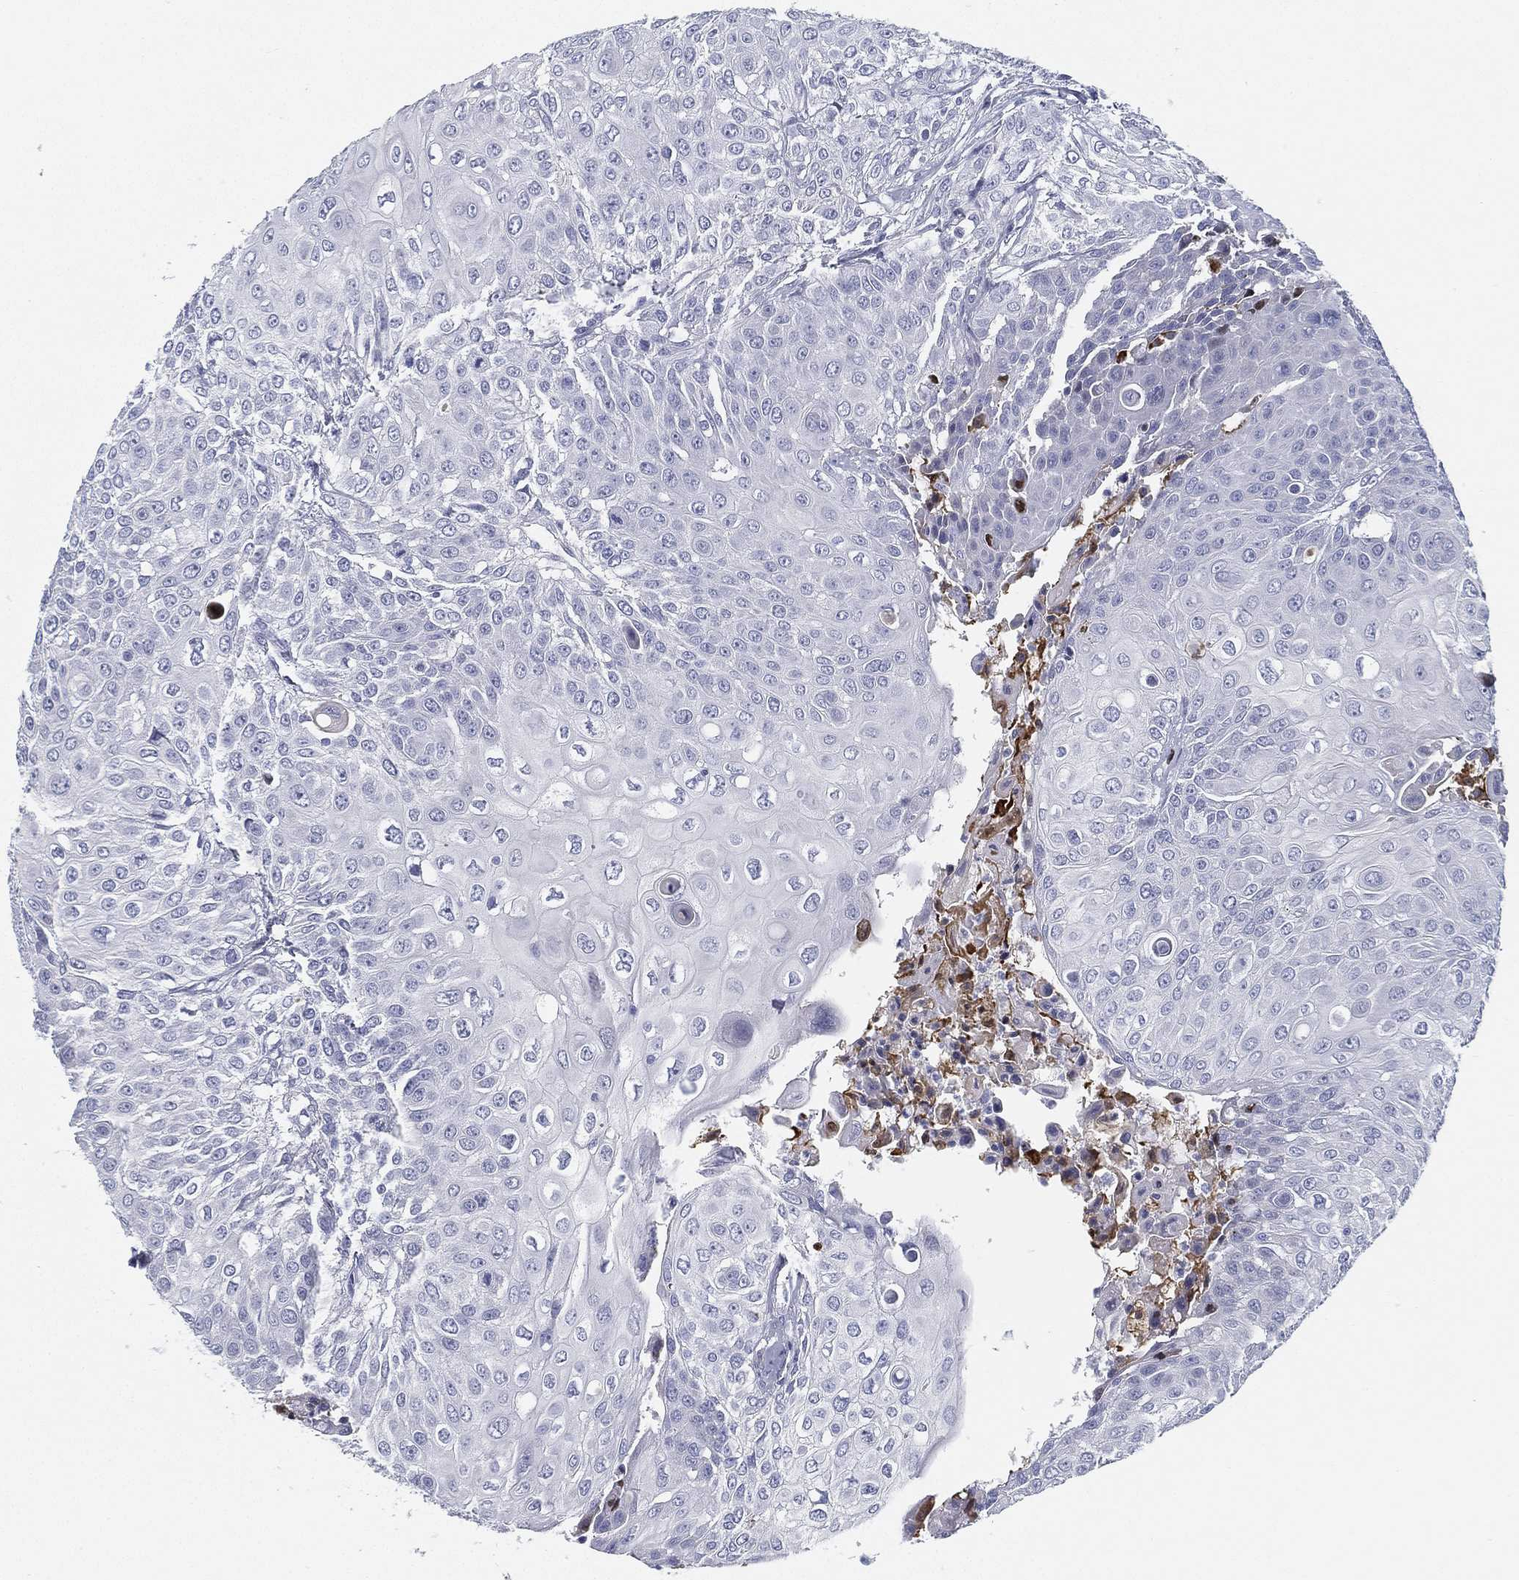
{"staining": {"intensity": "negative", "quantity": "none", "location": "none"}, "tissue": "urothelial cancer", "cell_type": "Tumor cells", "image_type": "cancer", "snomed": [{"axis": "morphology", "description": "Urothelial carcinoma, High grade"}, {"axis": "topography", "description": "Urinary bladder"}], "caption": "An immunohistochemistry (IHC) micrograph of urothelial carcinoma (high-grade) is shown. There is no staining in tumor cells of urothelial carcinoma (high-grade). (DAB (3,3'-diaminobenzidine) IHC, high magnification).", "gene": "SPPL2C", "patient": {"sex": "female", "age": 79}}